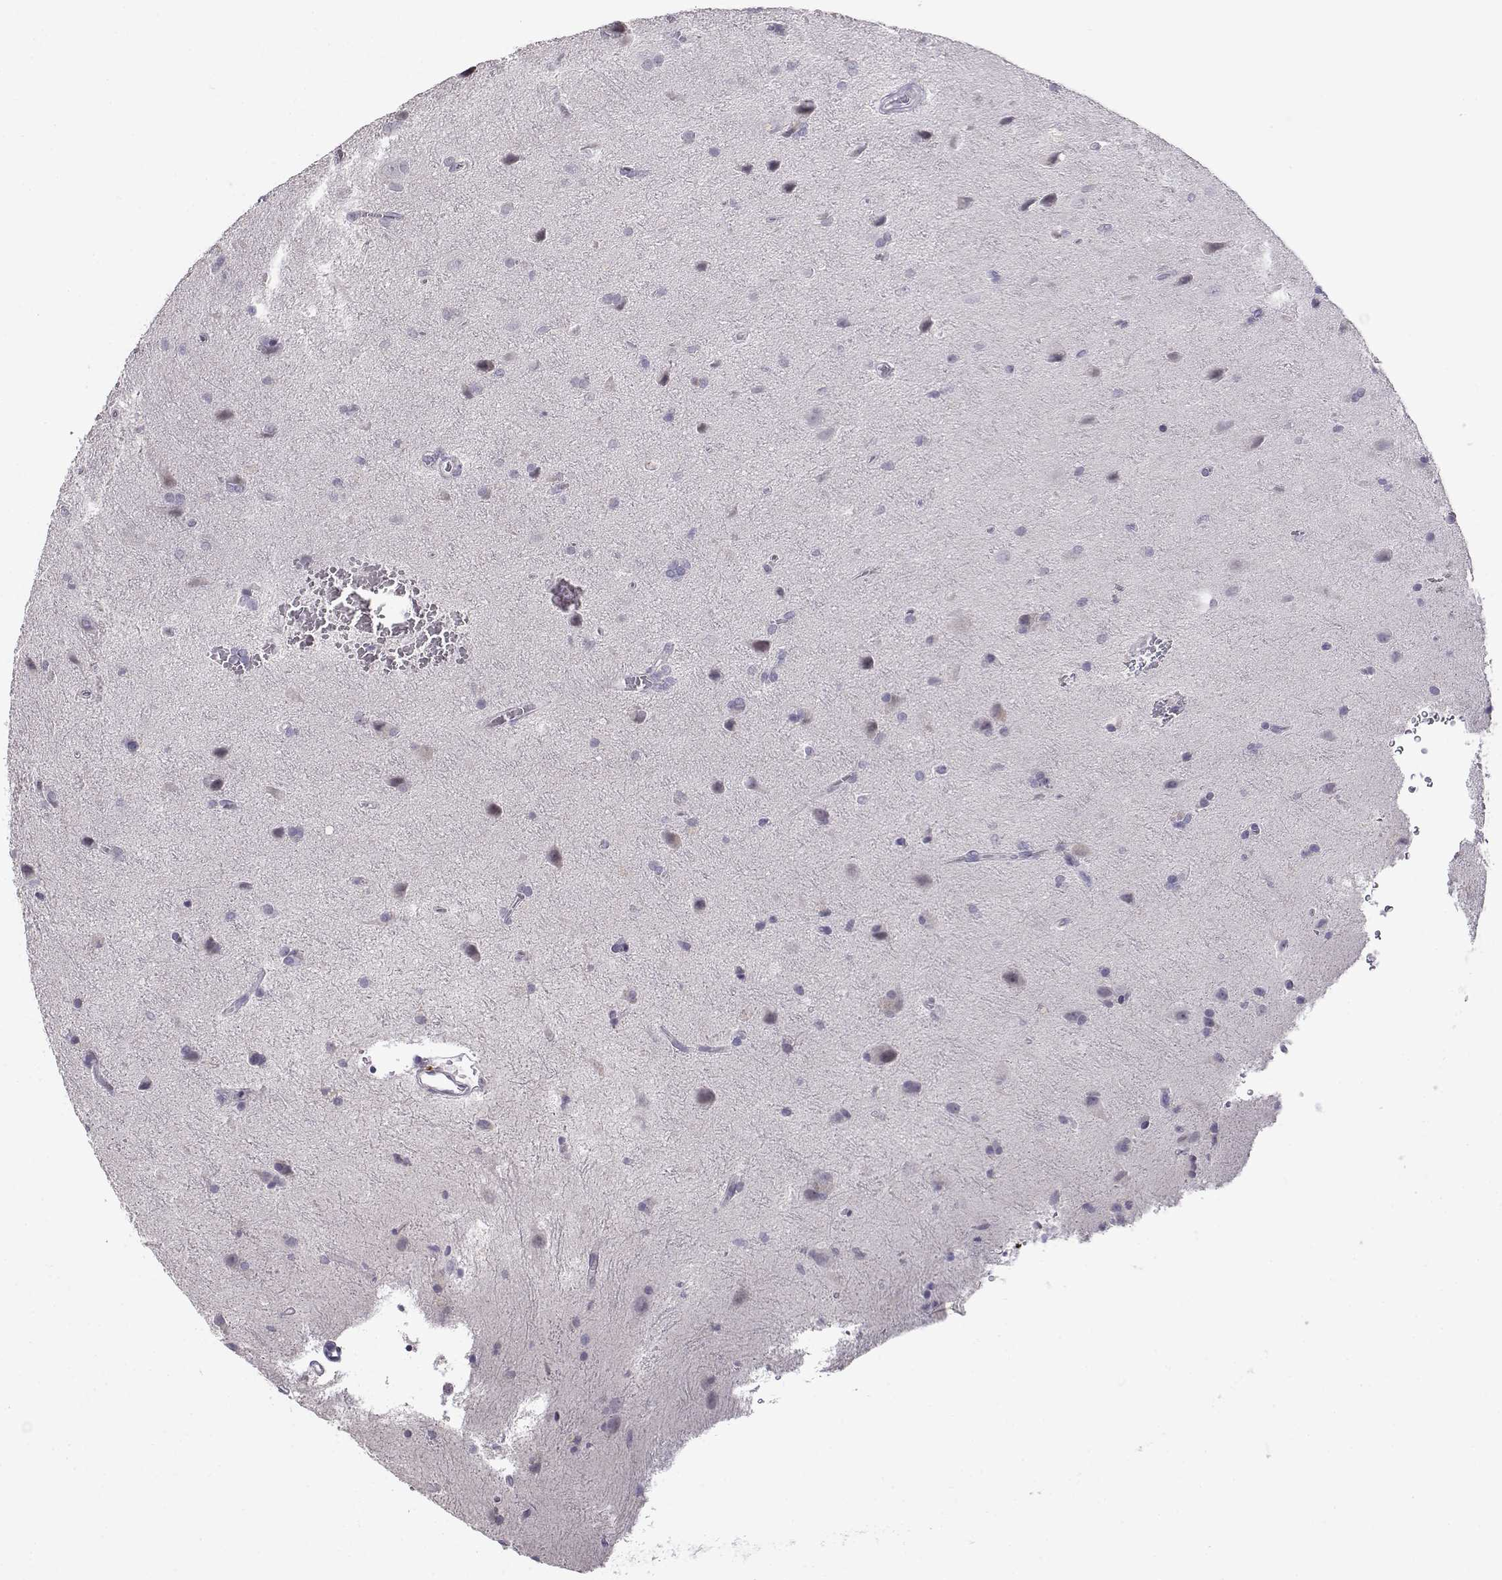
{"staining": {"intensity": "negative", "quantity": "none", "location": "none"}, "tissue": "glioma", "cell_type": "Tumor cells", "image_type": "cancer", "snomed": [{"axis": "morphology", "description": "Glioma, malignant, Low grade"}, {"axis": "topography", "description": "Brain"}], "caption": "This is a image of IHC staining of low-grade glioma (malignant), which shows no staining in tumor cells.", "gene": "RHOXF2", "patient": {"sex": "male", "age": 58}}